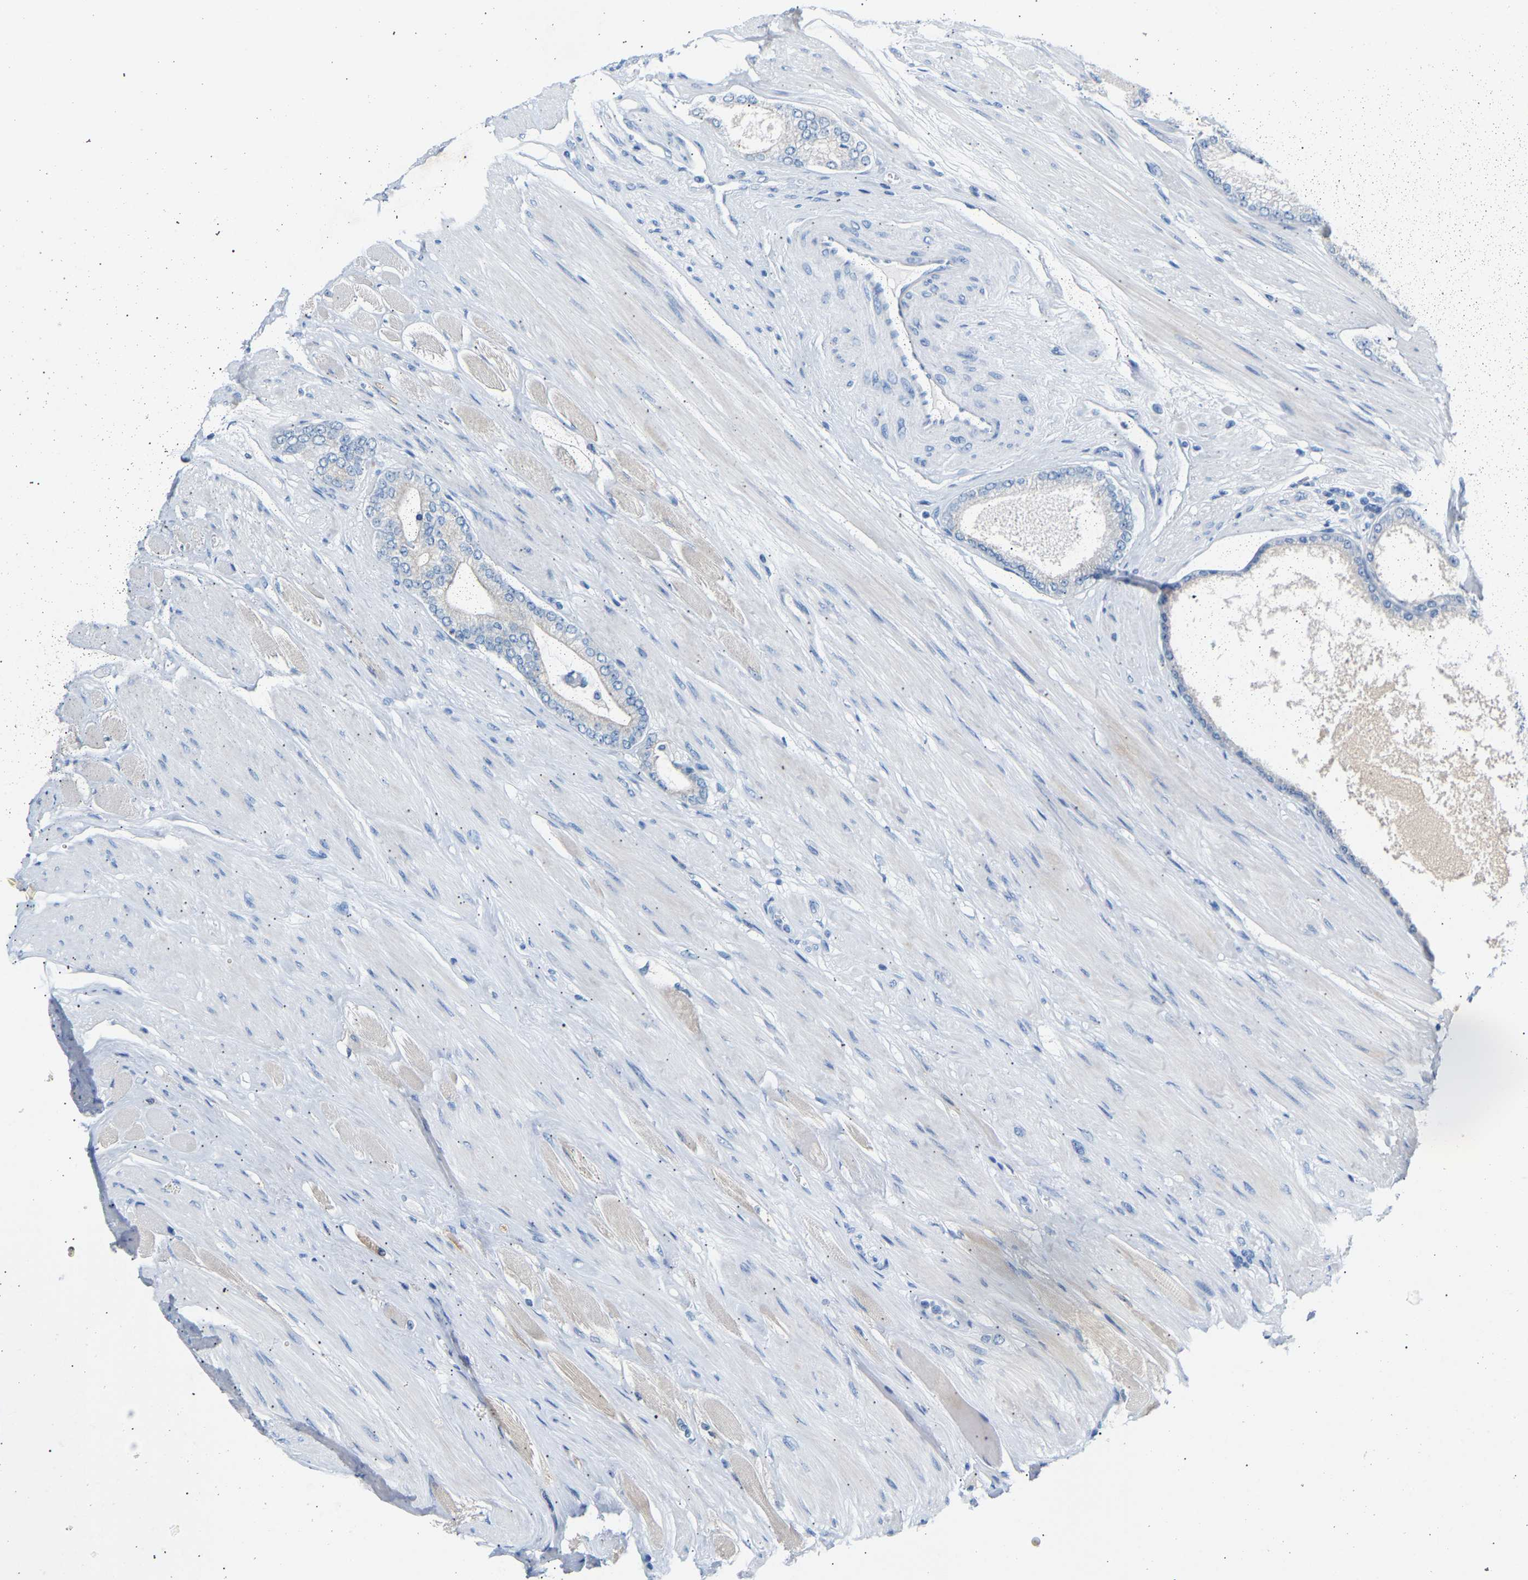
{"staining": {"intensity": "negative", "quantity": "none", "location": "none"}, "tissue": "prostate cancer", "cell_type": "Tumor cells", "image_type": "cancer", "snomed": [{"axis": "morphology", "description": "Adenocarcinoma, High grade"}, {"axis": "topography", "description": "Prostate"}], "caption": "Immunohistochemical staining of human prostate cancer displays no significant expression in tumor cells.", "gene": "PEX1", "patient": {"sex": "male", "age": 61}}